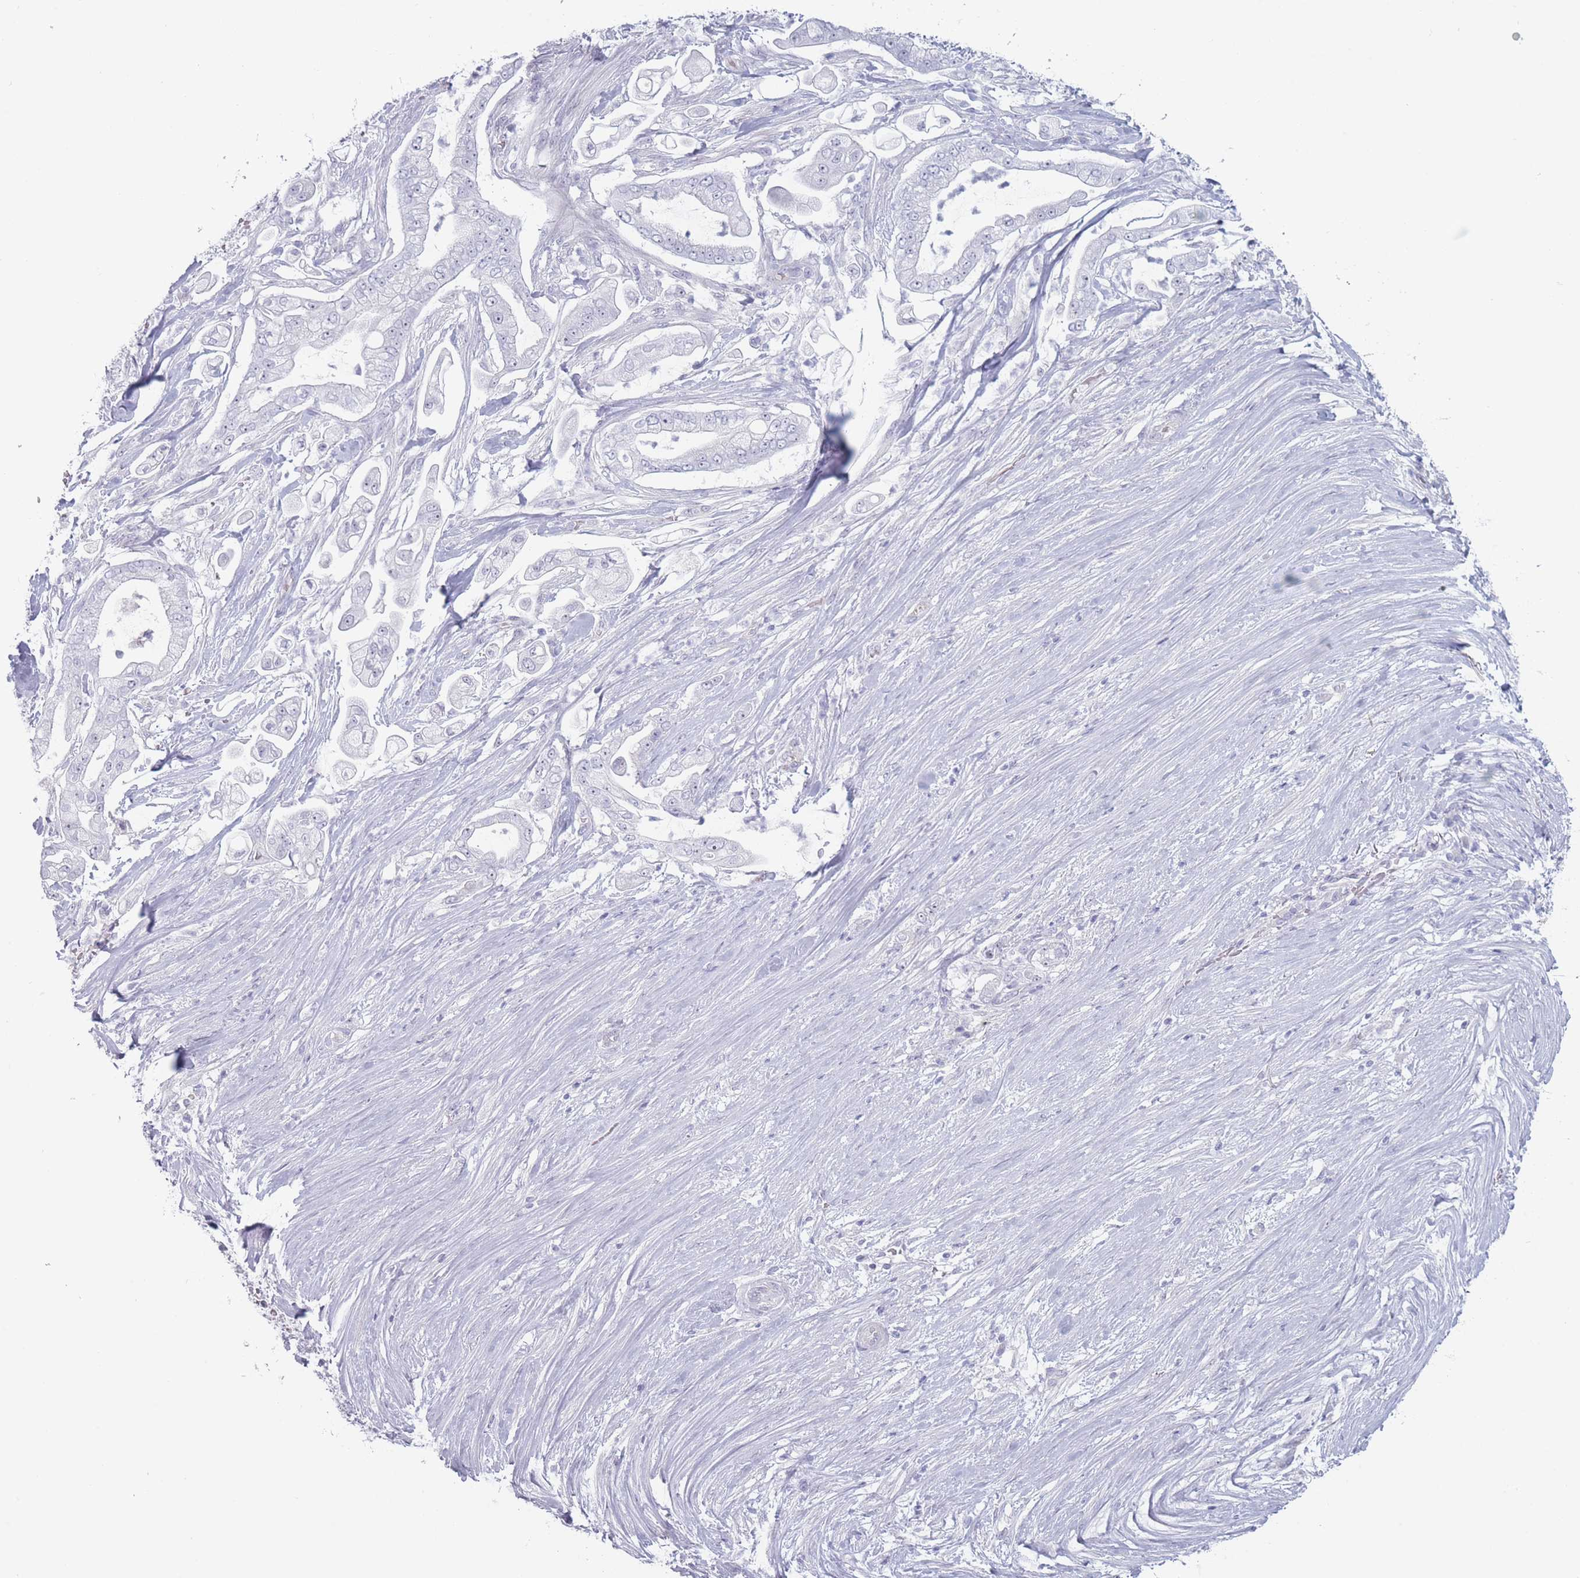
{"staining": {"intensity": "negative", "quantity": "none", "location": "none"}, "tissue": "pancreatic cancer", "cell_type": "Tumor cells", "image_type": "cancer", "snomed": [{"axis": "morphology", "description": "Adenocarcinoma, NOS"}, {"axis": "topography", "description": "Pancreas"}], "caption": "This is an immunohistochemistry (IHC) micrograph of human pancreatic adenocarcinoma. There is no staining in tumor cells.", "gene": "ROS1", "patient": {"sex": "female", "age": 69}}